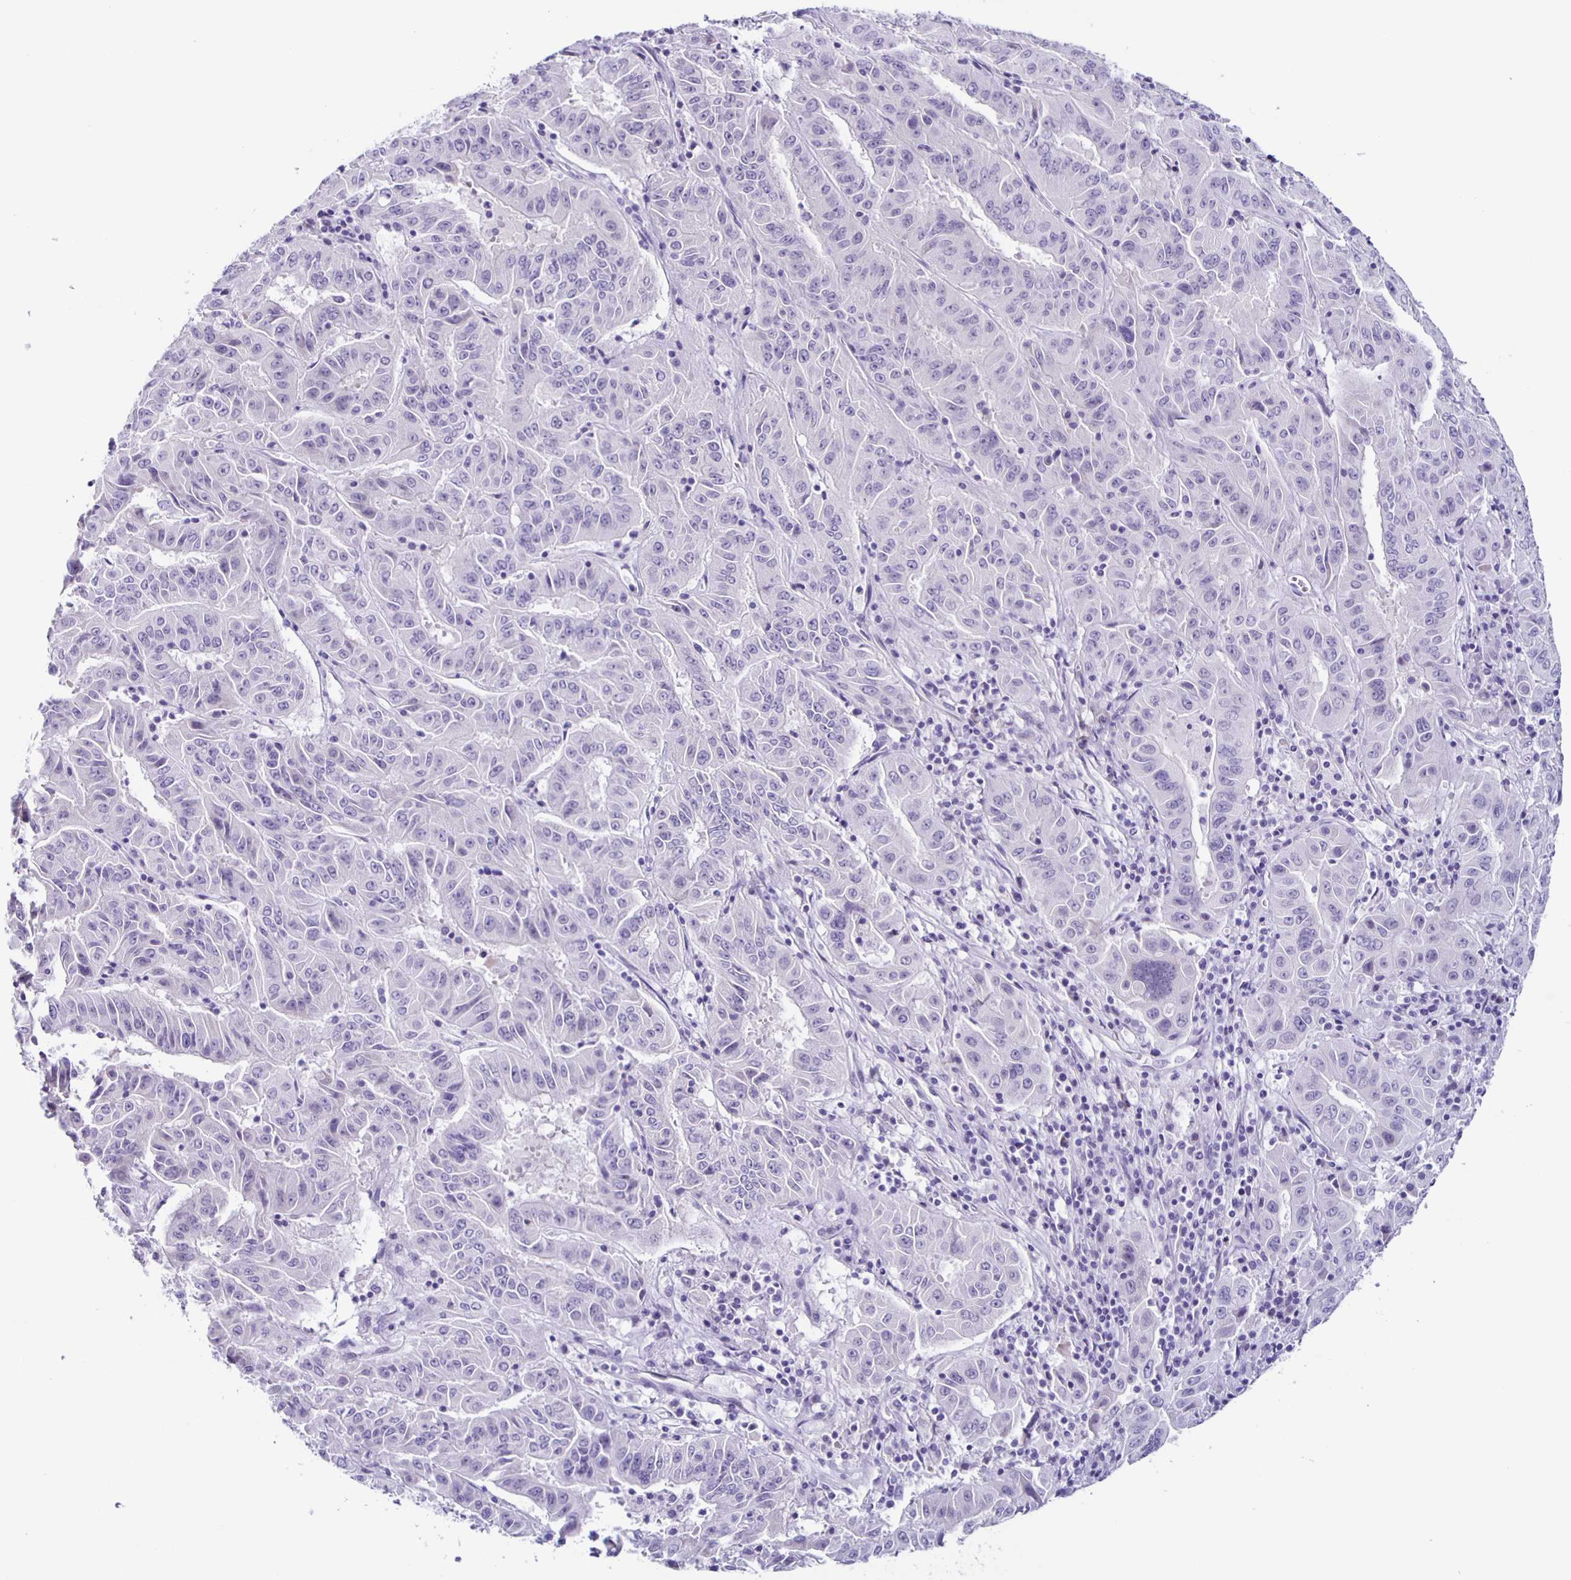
{"staining": {"intensity": "negative", "quantity": "none", "location": "none"}, "tissue": "pancreatic cancer", "cell_type": "Tumor cells", "image_type": "cancer", "snomed": [{"axis": "morphology", "description": "Adenocarcinoma, NOS"}, {"axis": "topography", "description": "Pancreas"}], "caption": "Immunohistochemistry (IHC) image of neoplastic tissue: human adenocarcinoma (pancreatic) stained with DAB (3,3'-diaminobenzidine) displays no significant protein expression in tumor cells. (DAB (3,3'-diaminobenzidine) IHC with hematoxylin counter stain).", "gene": "SLC12A3", "patient": {"sex": "male", "age": 63}}